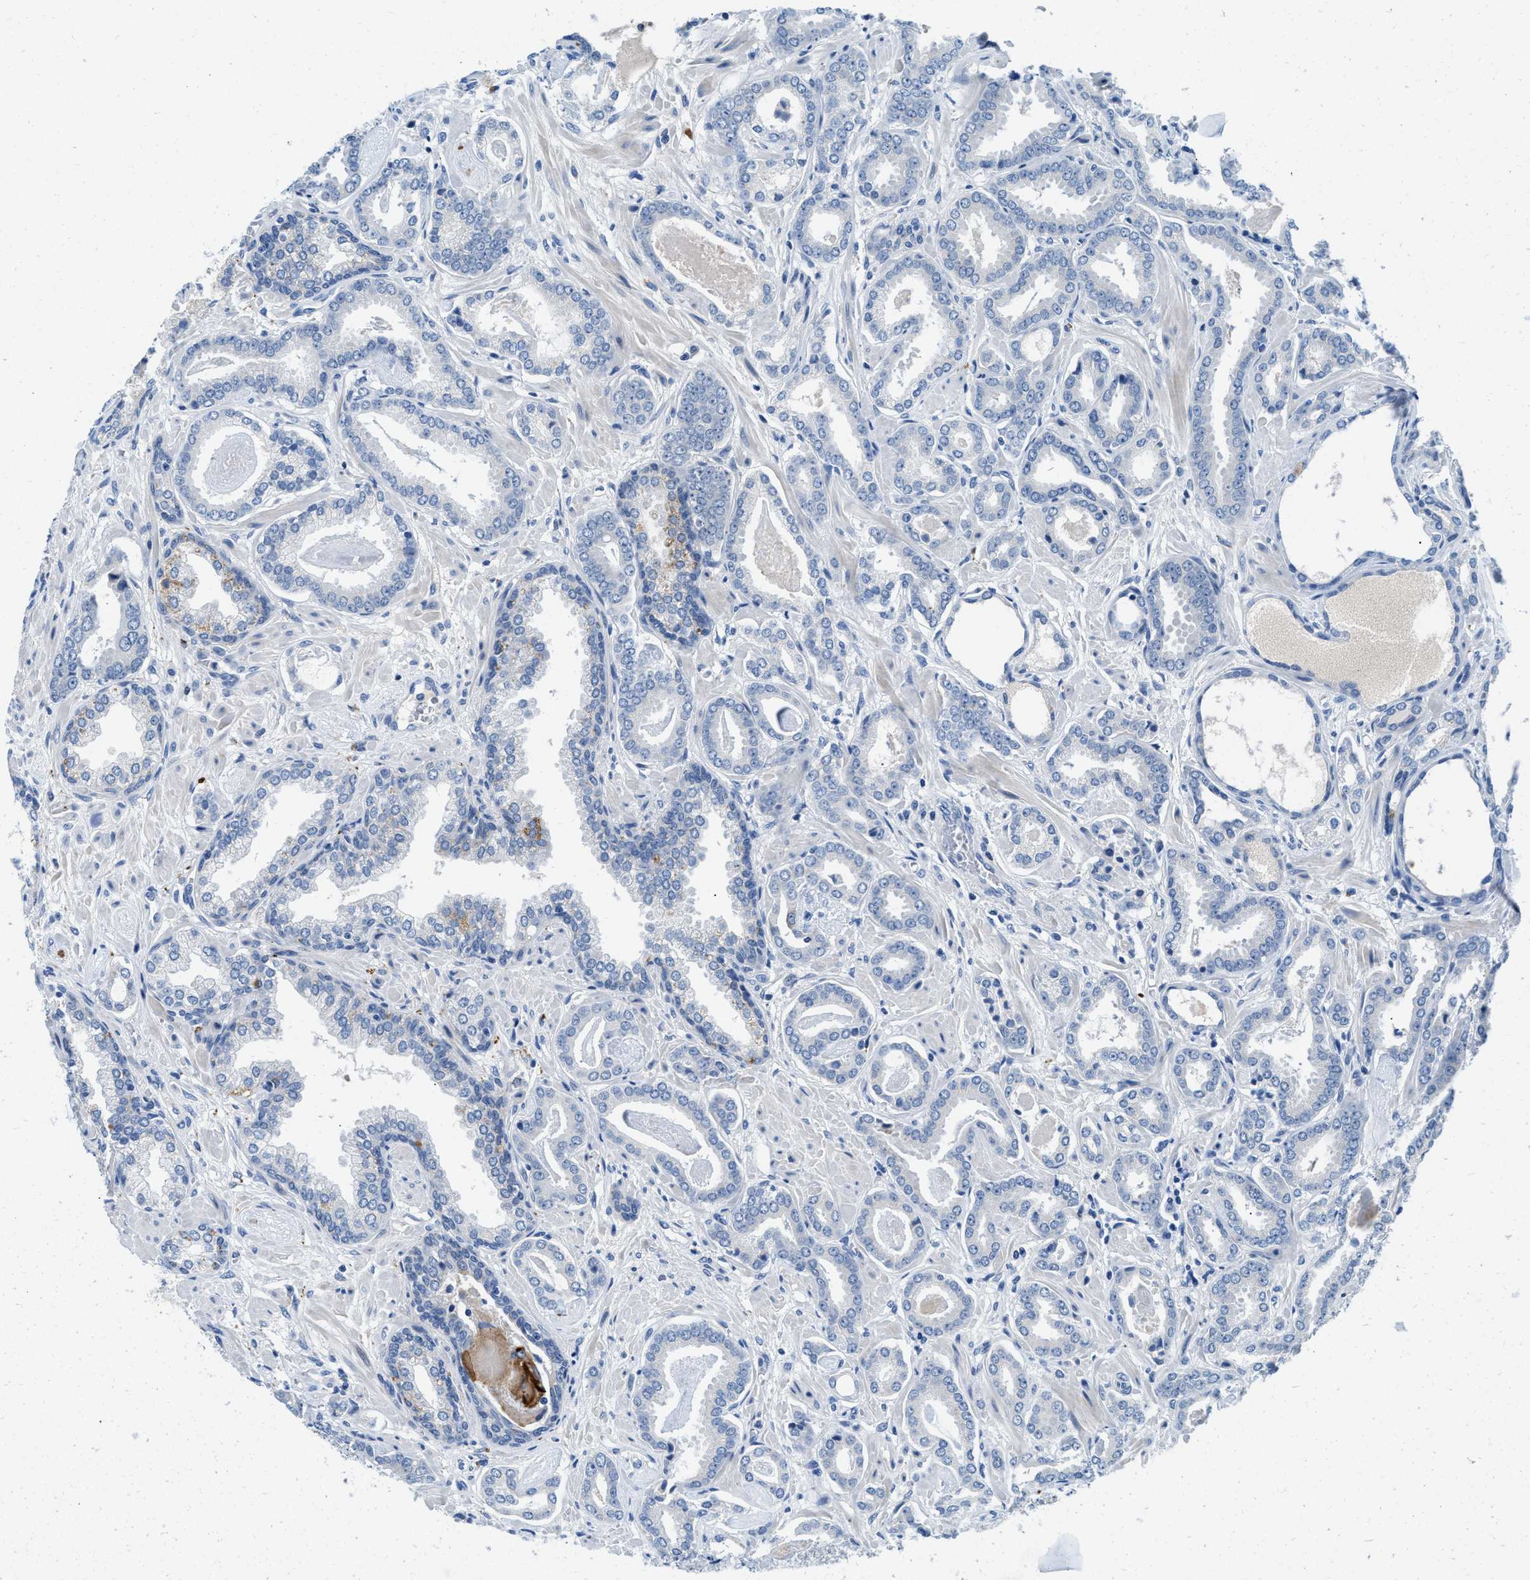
{"staining": {"intensity": "negative", "quantity": "none", "location": "none"}, "tissue": "prostate cancer", "cell_type": "Tumor cells", "image_type": "cancer", "snomed": [{"axis": "morphology", "description": "Adenocarcinoma, Low grade"}, {"axis": "topography", "description": "Prostate"}], "caption": "This is an IHC histopathology image of prostate cancer (low-grade adenocarcinoma). There is no positivity in tumor cells.", "gene": "TSPAN3", "patient": {"sex": "male", "age": 53}}